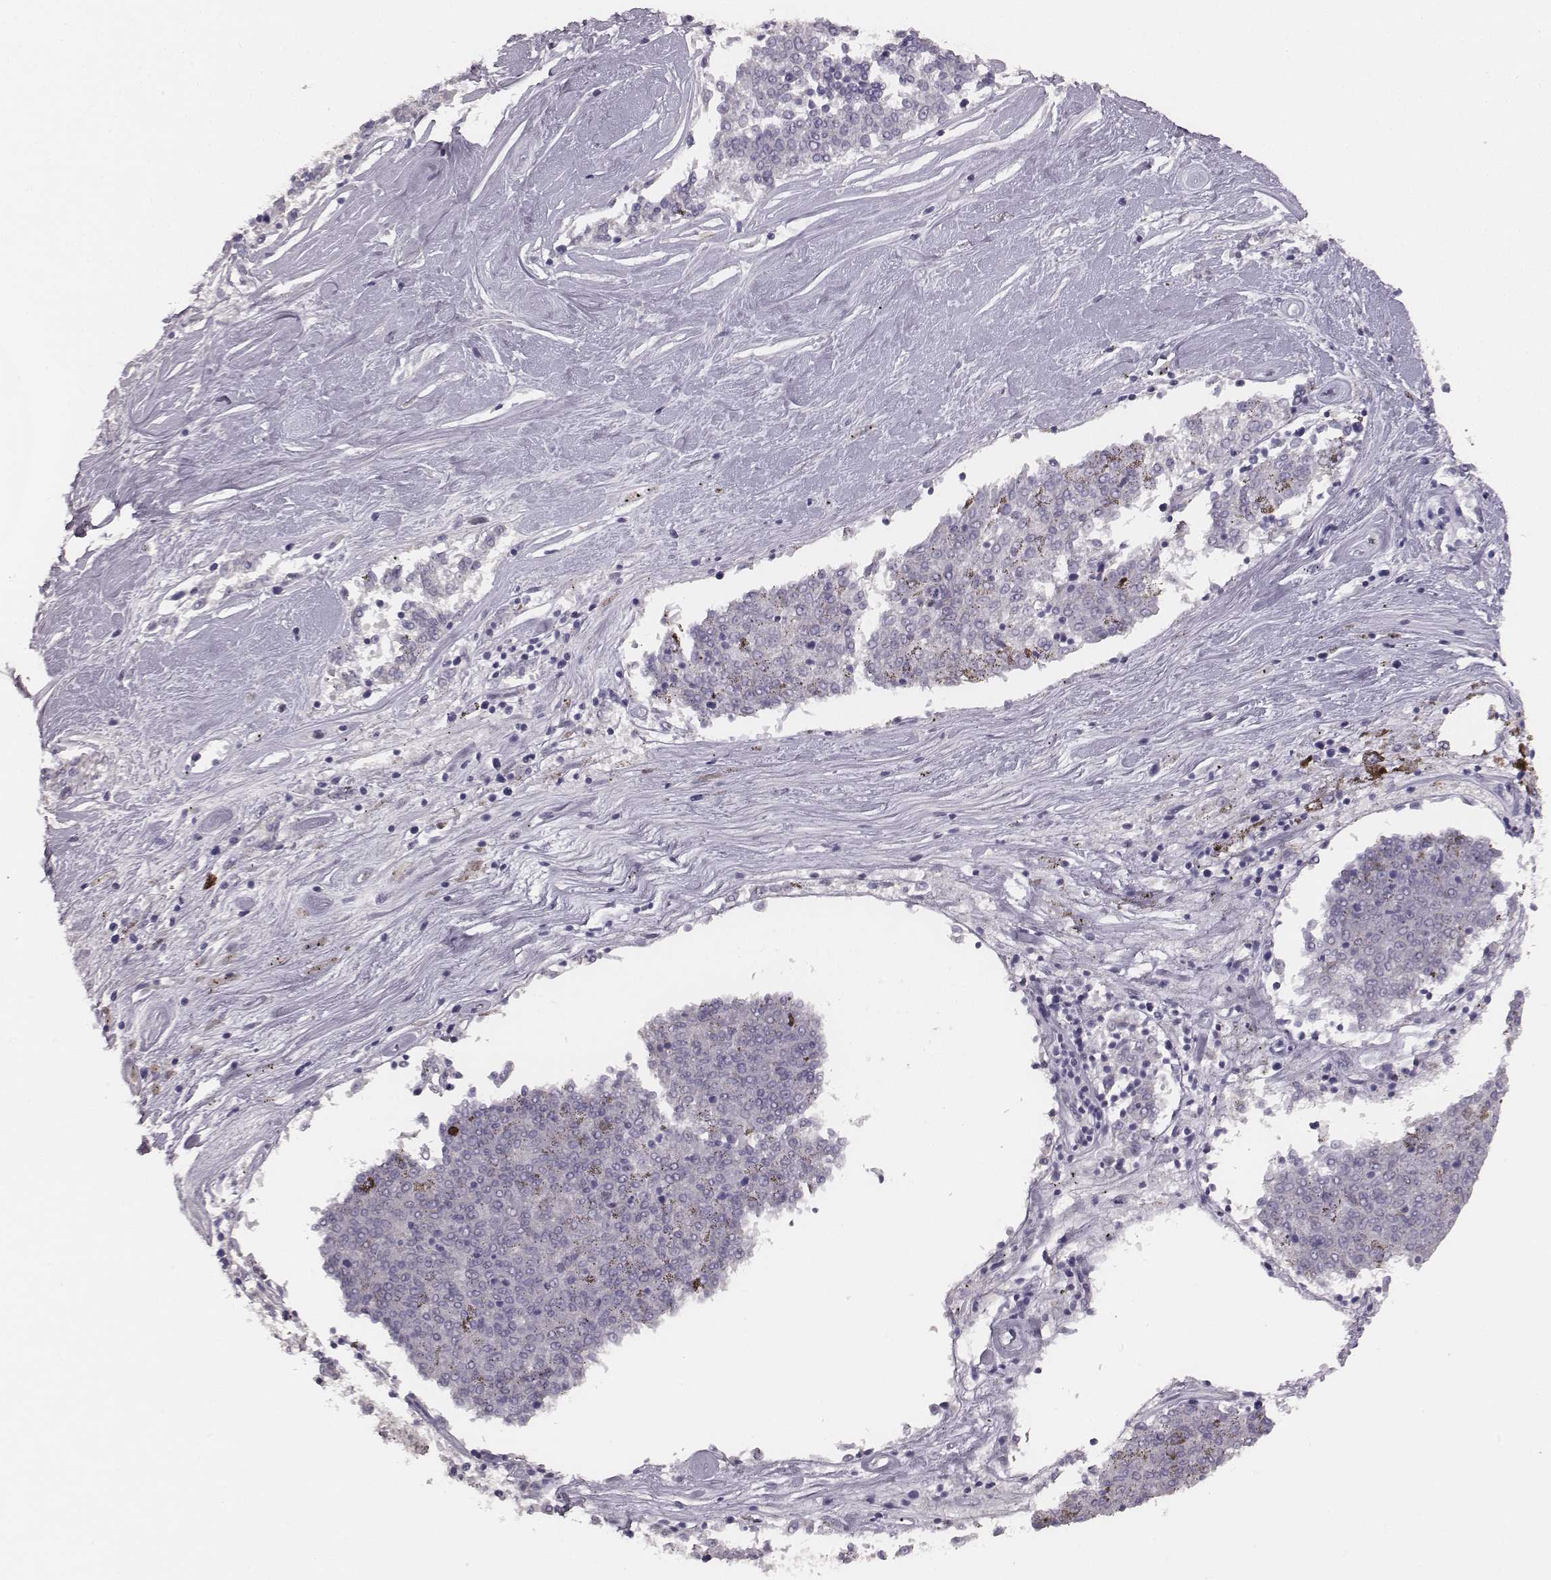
{"staining": {"intensity": "negative", "quantity": "none", "location": "none"}, "tissue": "melanoma", "cell_type": "Tumor cells", "image_type": "cancer", "snomed": [{"axis": "morphology", "description": "Malignant melanoma, NOS"}, {"axis": "topography", "description": "Skin"}], "caption": "Tumor cells show no significant expression in malignant melanoma.", "gene": "PBK", "patient": {"sex": "female", "age": 72}}